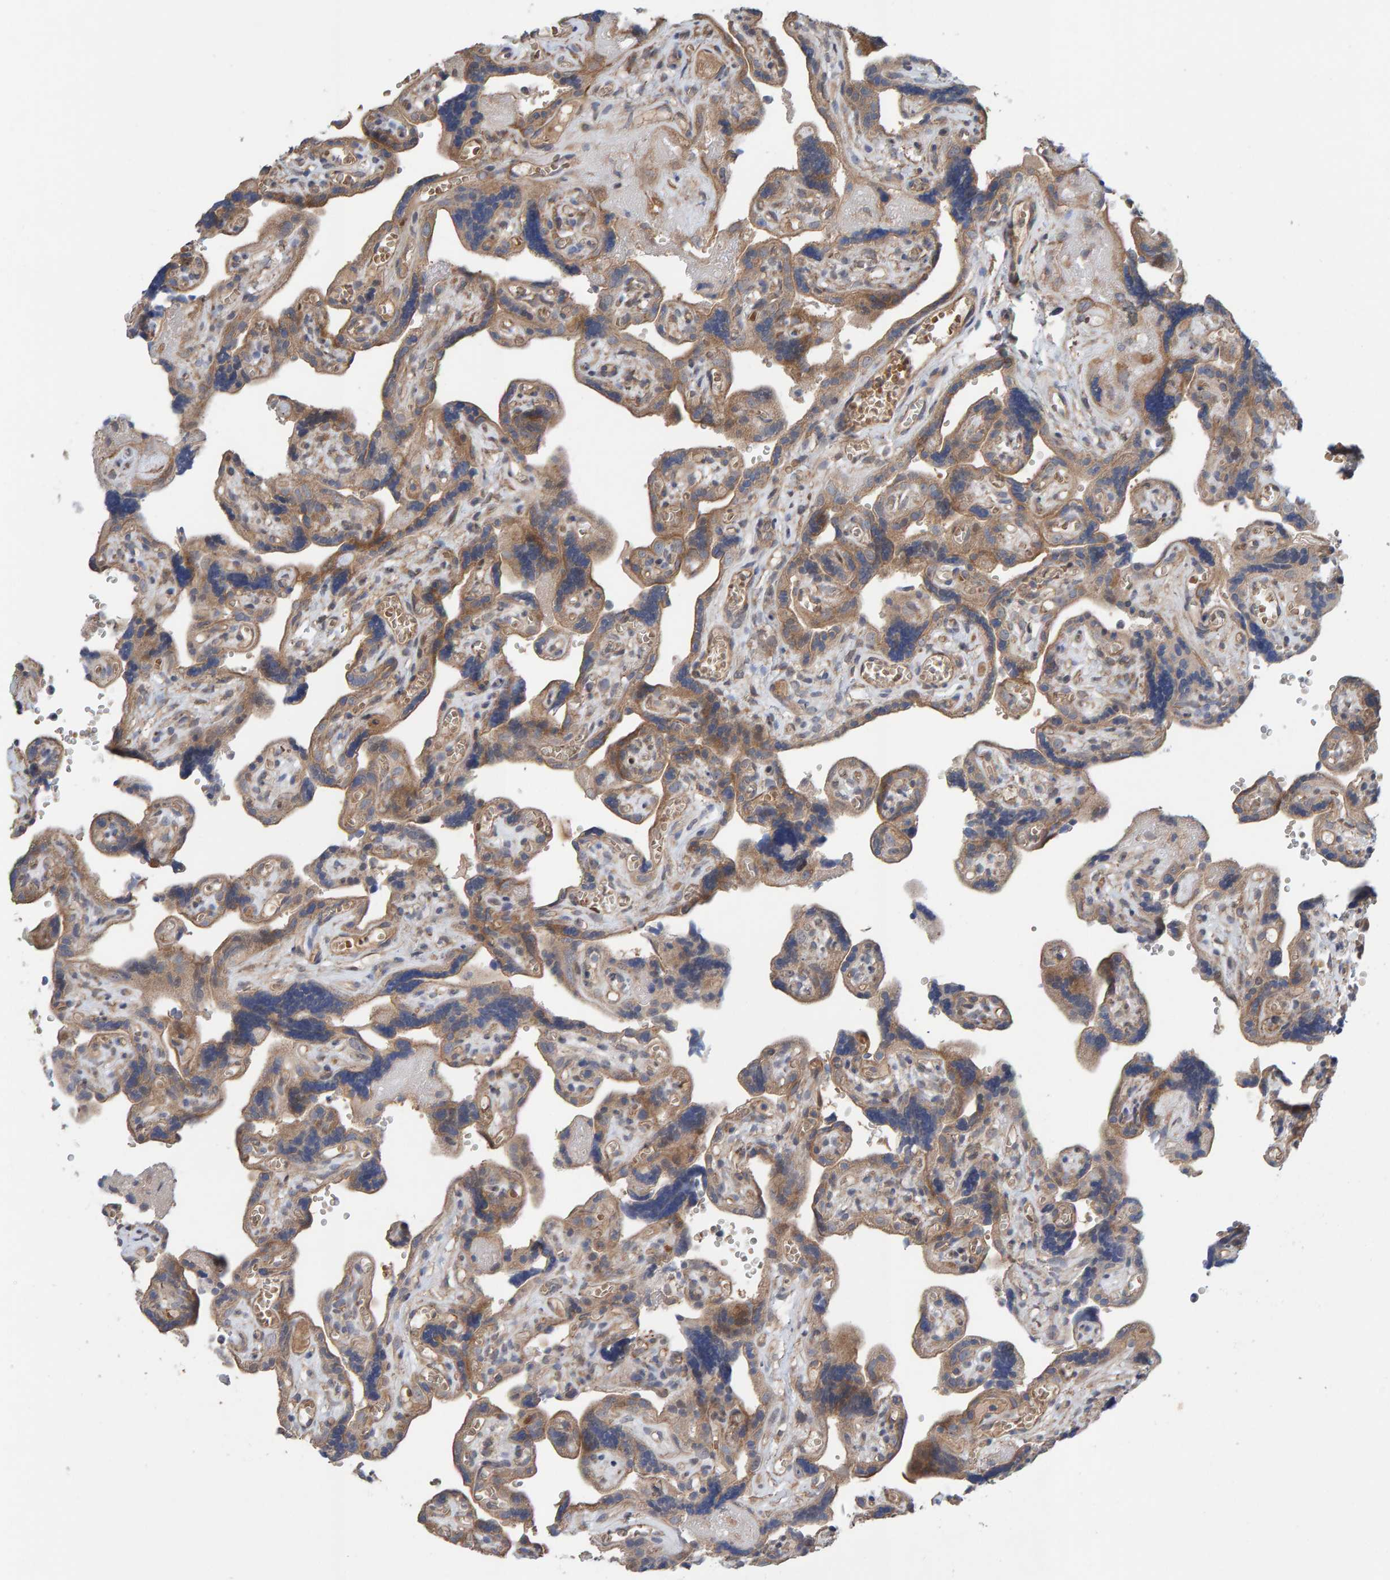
{"staining": {"intensity": "moderate", "quantity": ">75%", "location": "cytoplasmic/membranous"}, "tissue": "placenta", "cell_type": "Trophoblastic cells", "image_type": "normal", "snomed": [{"axis": "morphology", "description": "Normal tissue, NOS"}, {"axis": "topography", "description": "Placenta"}], "caption": "An image of placenta stained for a protein shows moderate cytoplasmic/membranous brown staining in trophoblastic cells. Using DAB (brown) and hematoxylin (blue) stains, captured at high magnification using brightfield microscopy.", "gene": "LRSAM1", "patient": {"sex": "female", "age": 30}}